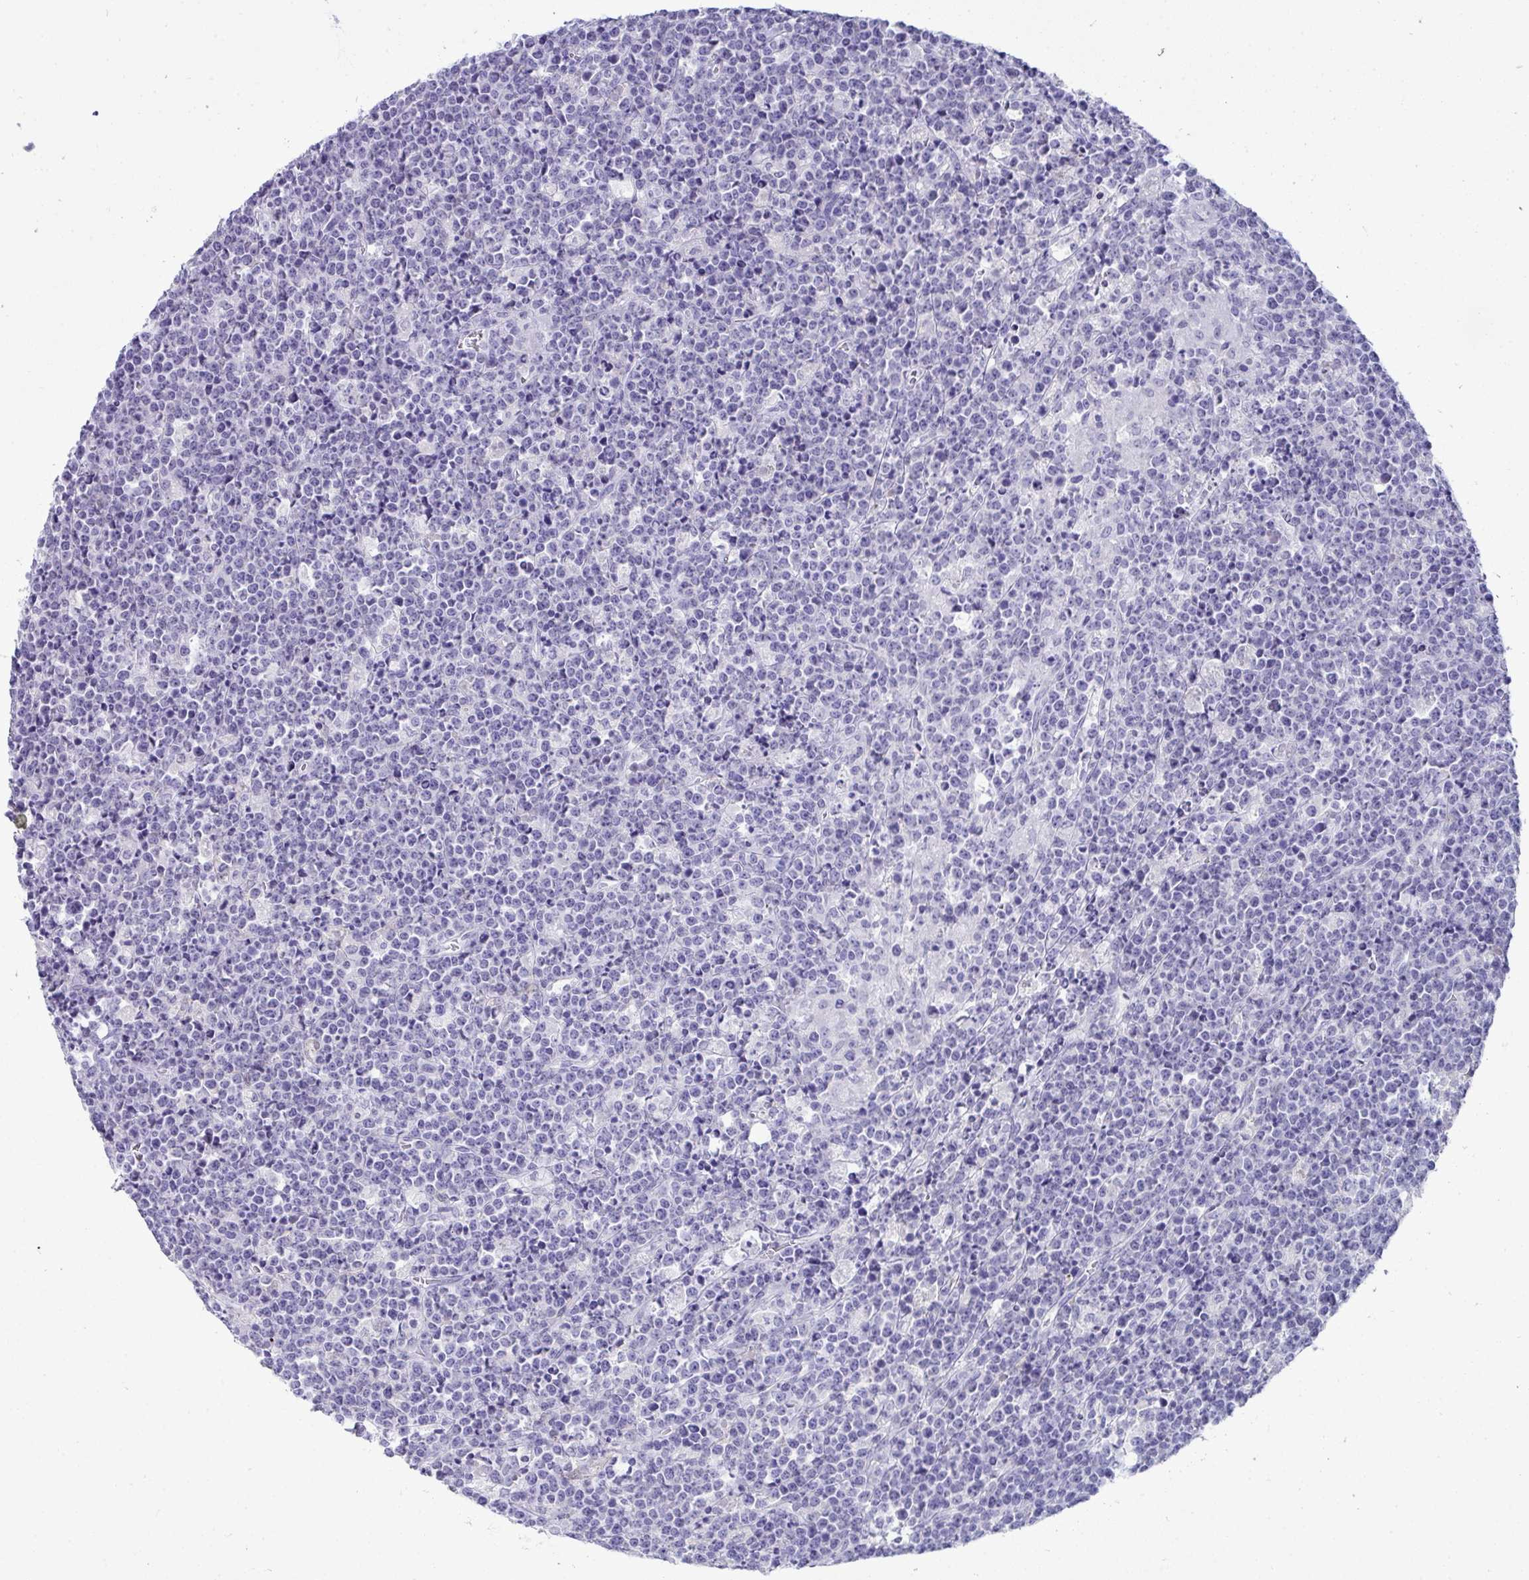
{"staining": {"intensity": "negative", "quantity": "none", "location": "none"}, "tissue": "lymphoma", "cell_type": "Tumor cells", "image_type": "cancer", "snomed": [{"axis": "morphology", "description": "Malignant lymphoma, non-Hodgkin's type, High grade"}, {"axis": "topography", "description": "Ovary"}], "caption": "Immunohistochemical staining of lymphoma demonstrates no significant staining in tumor cells. (DAB immunohistochemistry with hematoxylin counter stain).", "gene": "HSPB6", "patient": {"sex": "female", "age": 56}}